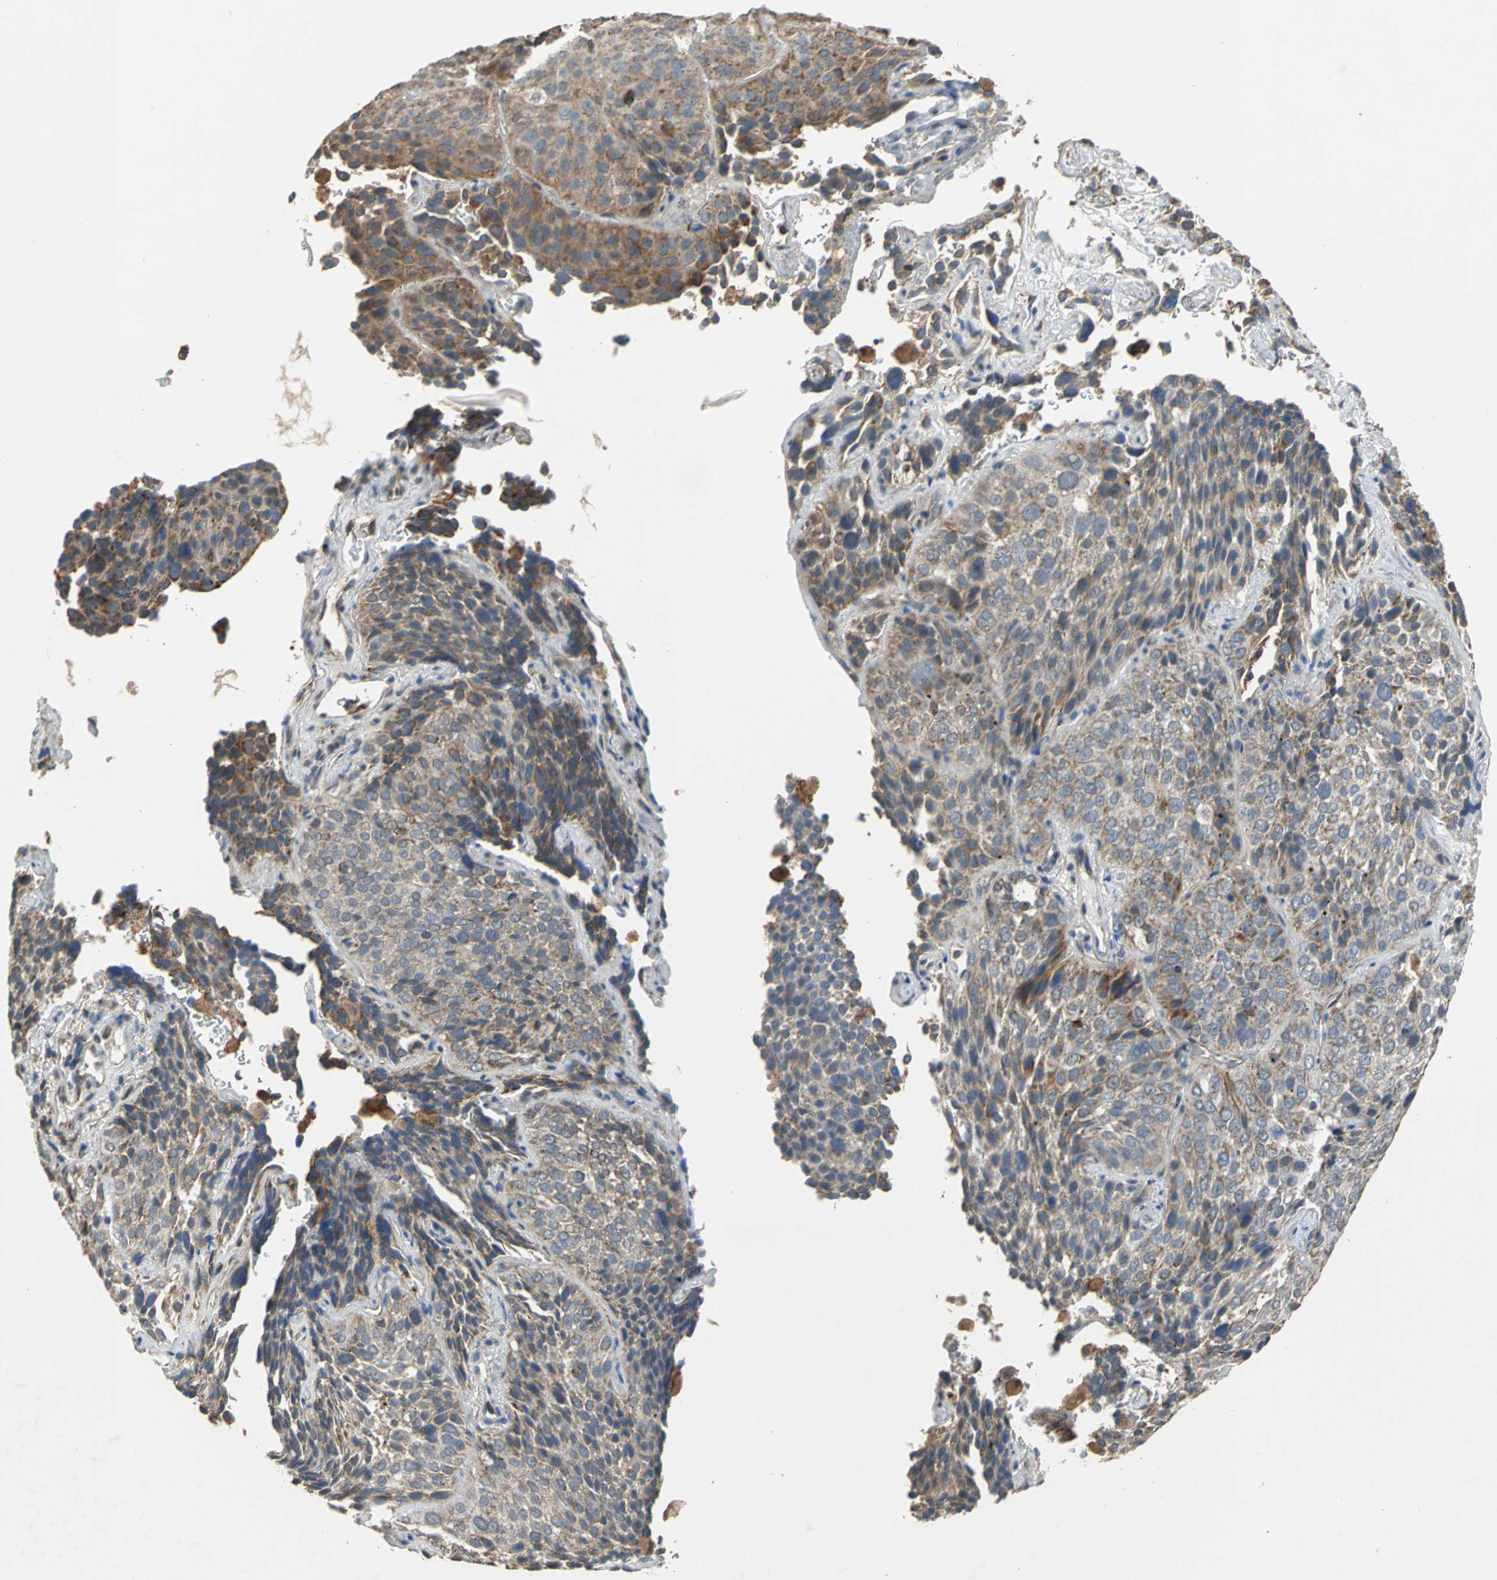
{"staining": {"intensity": "moderate", "quantity": ">75%", "location": "cytoplasmic/membranous"}, "tissue": "lung cancer", "cell_type": "Tumor cells", "image_type": "cancer", "snomed": [{"axis": "morphology", "description": "Squamous cell carcinoma, NOS"}, {"axis": "topography", "description": "Lung"}], "caption": "An image of lung cancer (squamous cell carcinoma) stained for a protein exhibits moderate cytoplasmic/membranous brown staining in tumor cells.", "gene": "NDUFB5", "patient": {"sex": "male", "age": 54}}